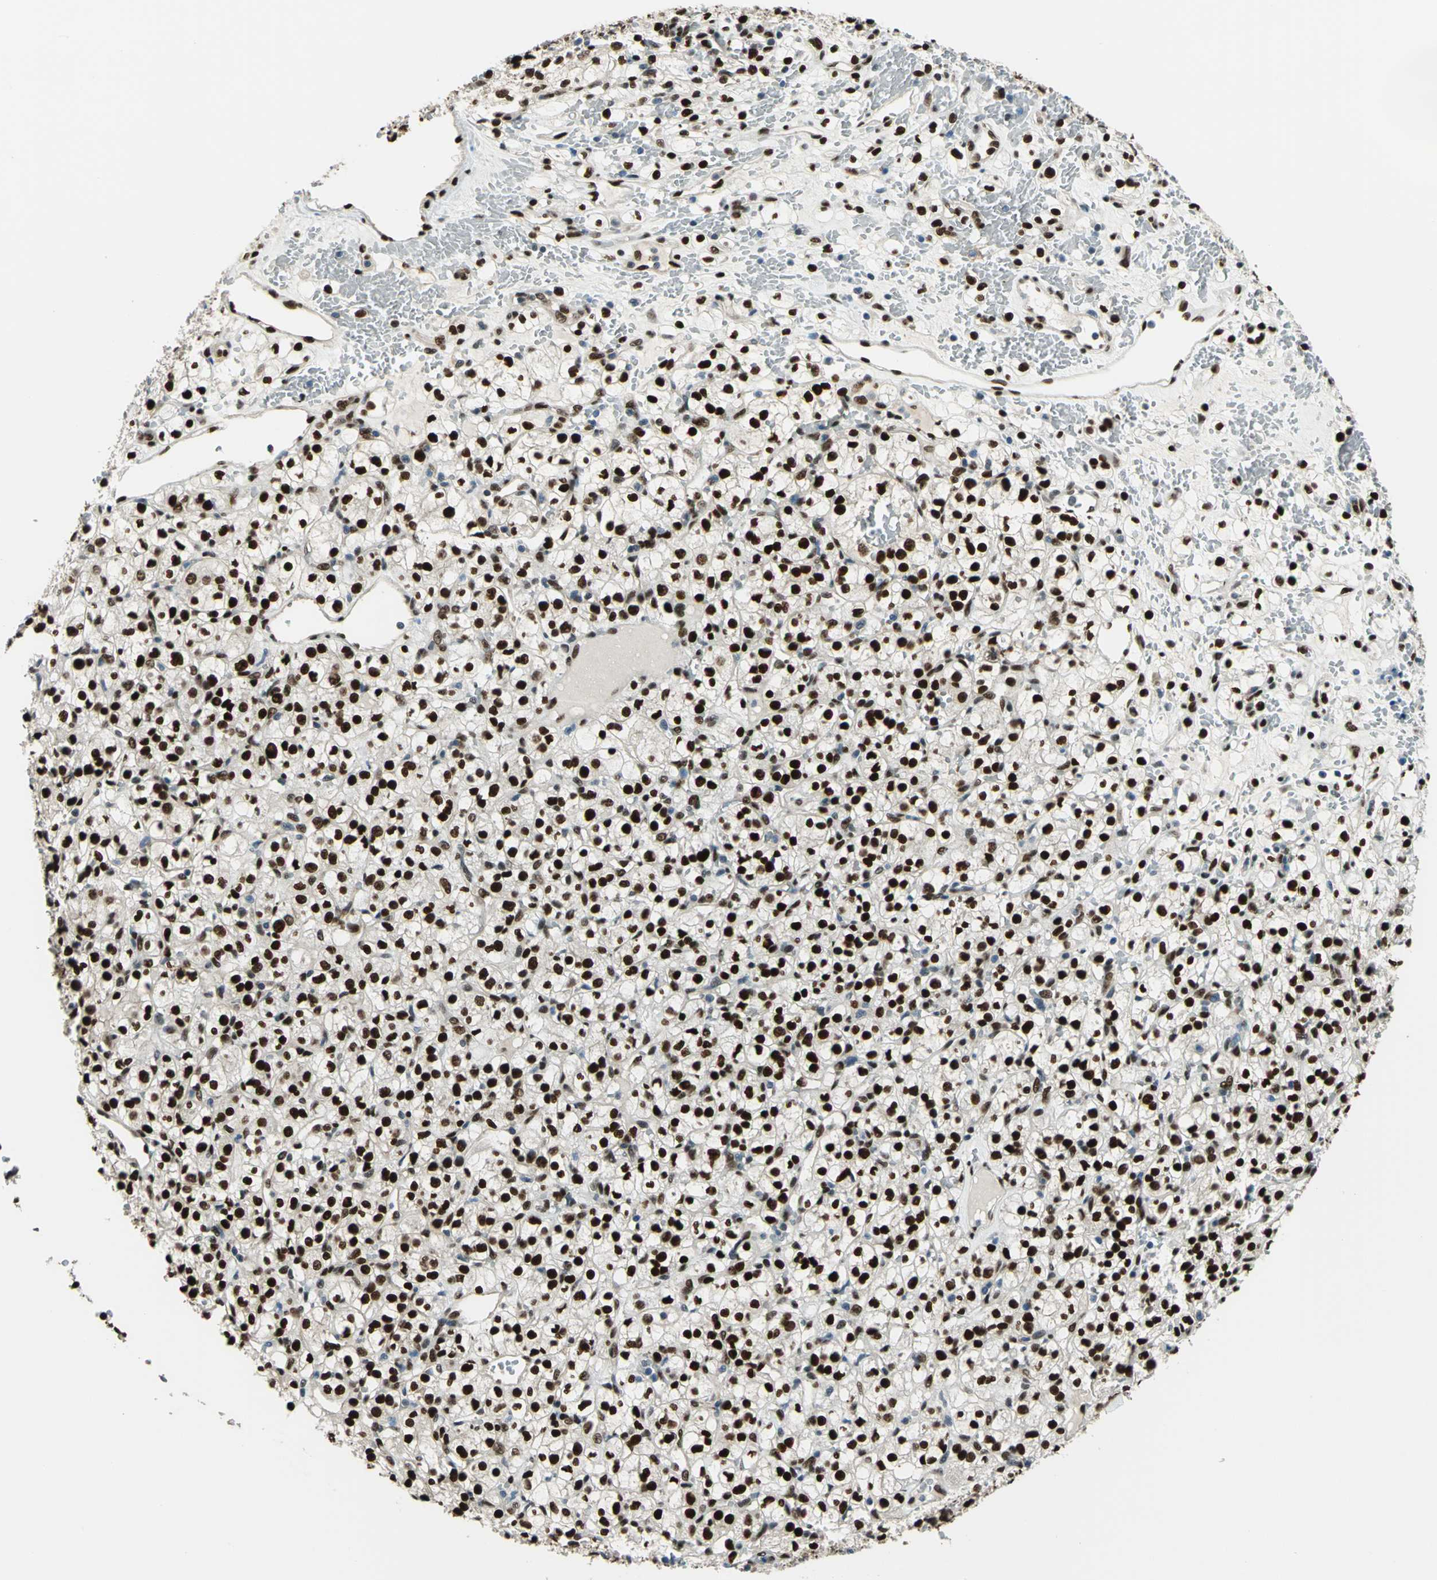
{"staining": {"intensity": "strong", "quantity": ">75%", "location": "nuclear"}, "tissue": "renal cancer", "cell_type": "Tumor cells", "image_type": "cancer", "snomed": [{"axis": "morphology", "description": "Adenocarcinoma, NOS"}, {"axis": "topography", "description": "Kidney"}], "caption": "Tumor cells reveal high levels of strong nuclear expression in approximately >75% of cells in renal cancer (adenocarcinoma).", "gene": "NFIA", "patient": {"sex": "female", "age": 60}}